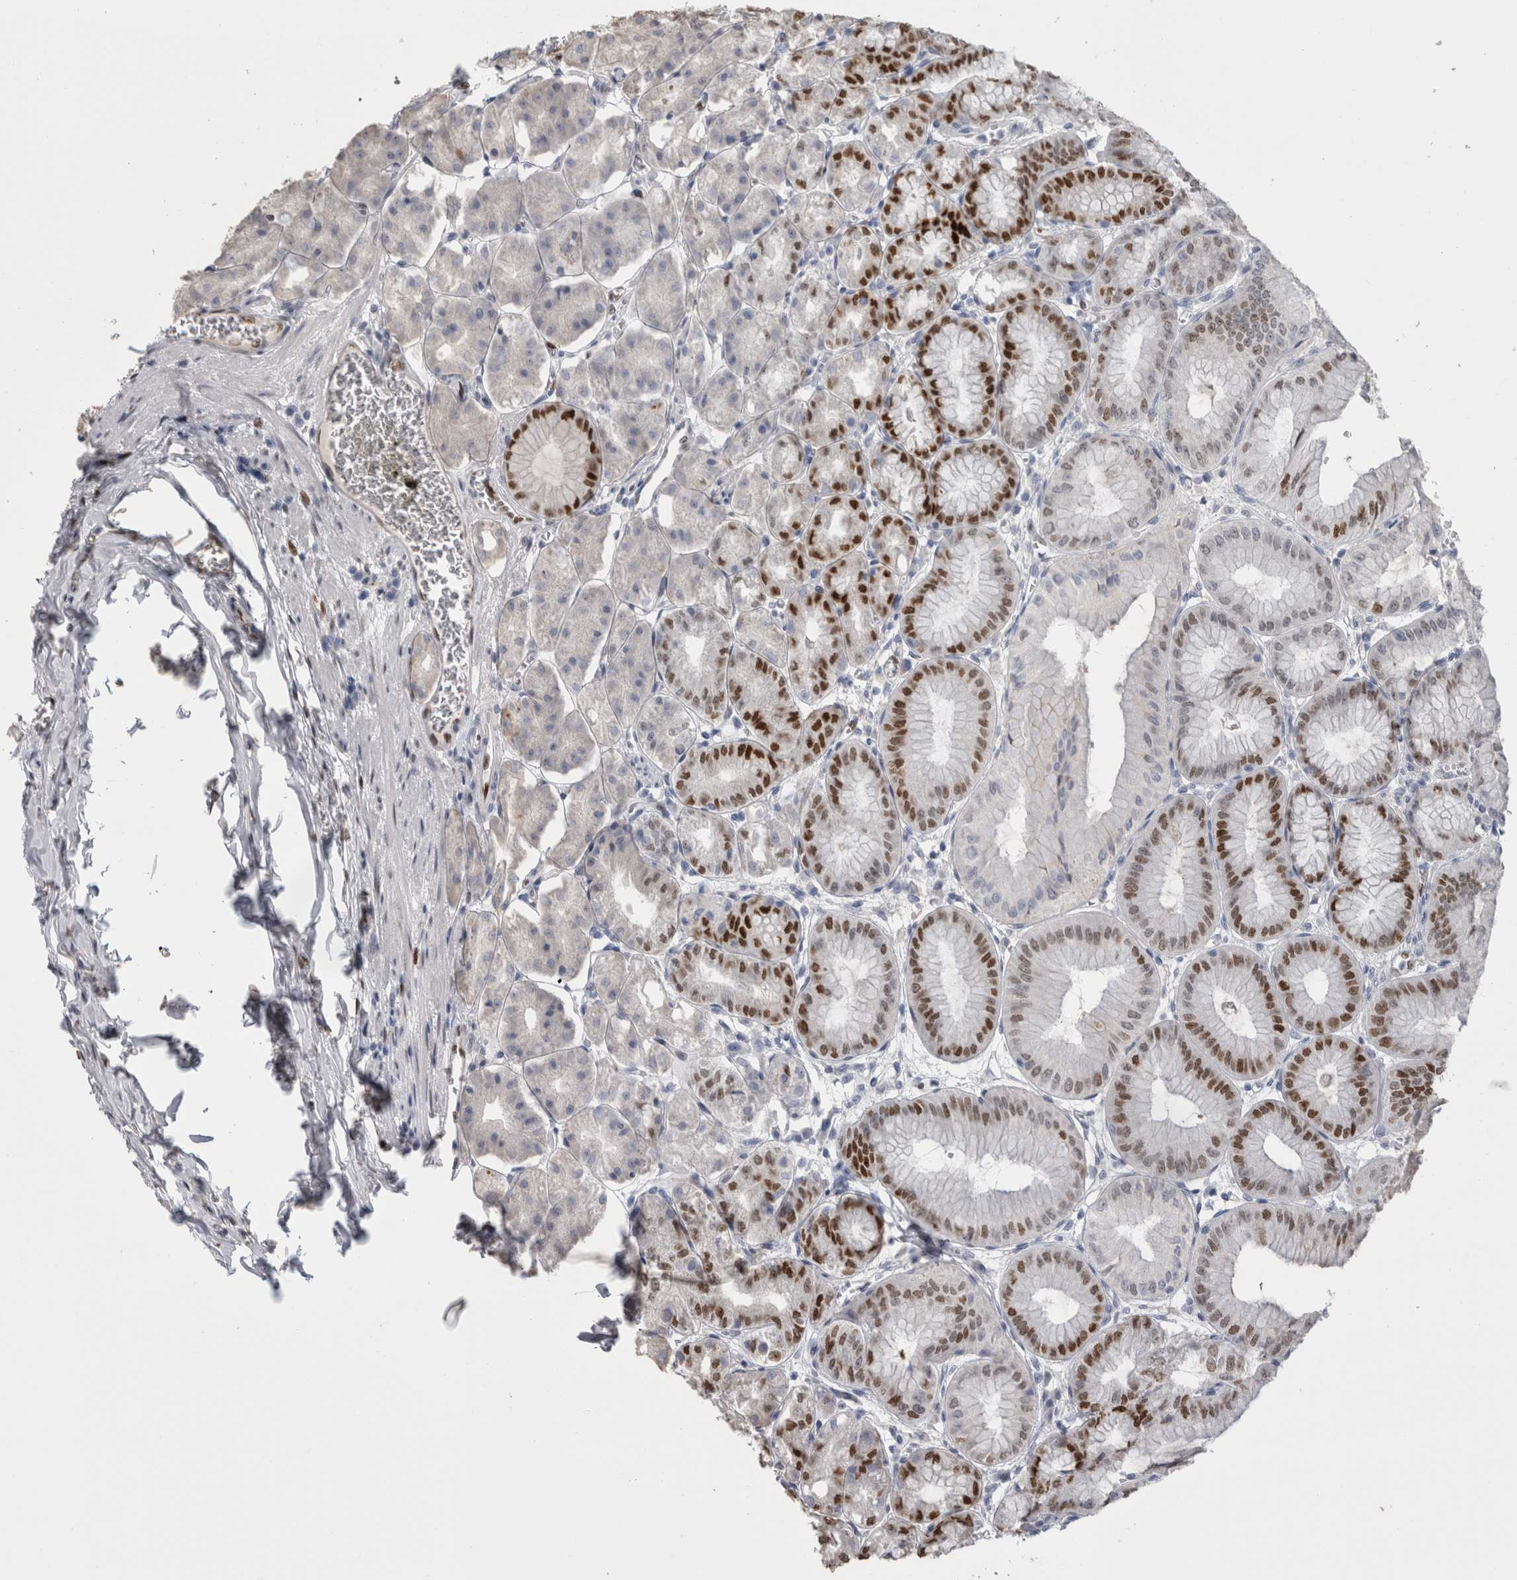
{"staining": {"intensity": "strong", "quantity": "<25%", "location": "nuclear"}, "tissue": "stomach", "cell_type": "Glandular cells", "image_type": "normal", "snomed": [{"axis": "morphology", "description": "Normal tissue, NOS"}, {"axis": "topography", "description": "Stomach, lower"}], "caption": "Human stomach stained for a protein (brown) demonstrates strong nuclear positive expression in approximately <25% of glandular cells.", "gene": "IL33", "patient": {"sex": "male", "age": 71}}